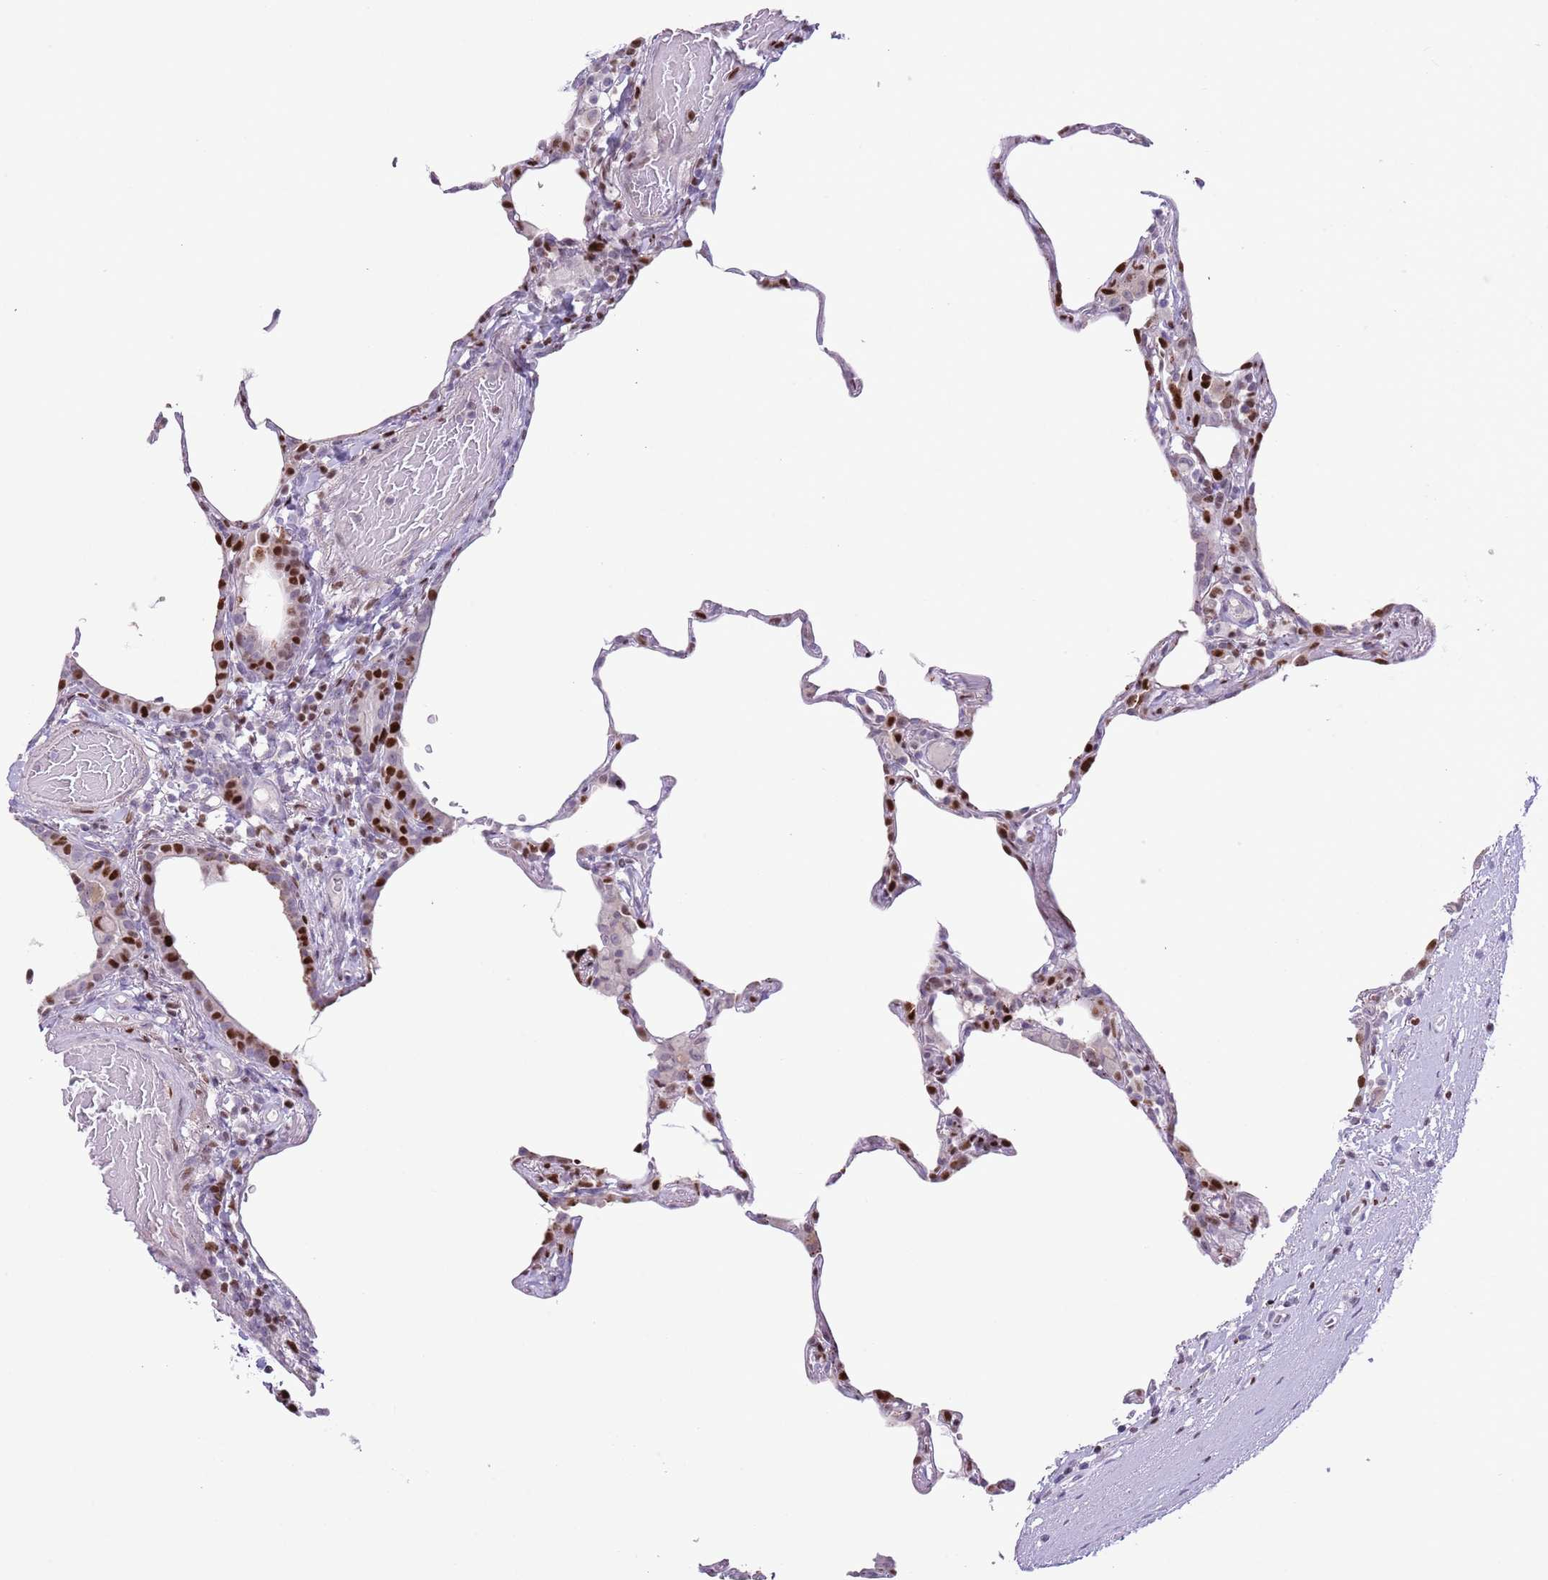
{"staining": {"intensity": "strong", "quantity": "25%-75%", "location": "nuclear"}, "tissue": "lung", "cell_type": "Alveolar cells", "image_type": "normal", "snomed": [{"axis": "morphology", "description": "Normal tissue, NOS"}, {"axis": "topography", "description": "Lung"}], "caption": "Lung stained with DAB (3,3'-diaminobenzidine) IHC displays high levels of strong nuclear expression in about 25%-75% of alveolar cells.", "gene": "MFSD10", "patient": {"sex": "female", "age": 57}}